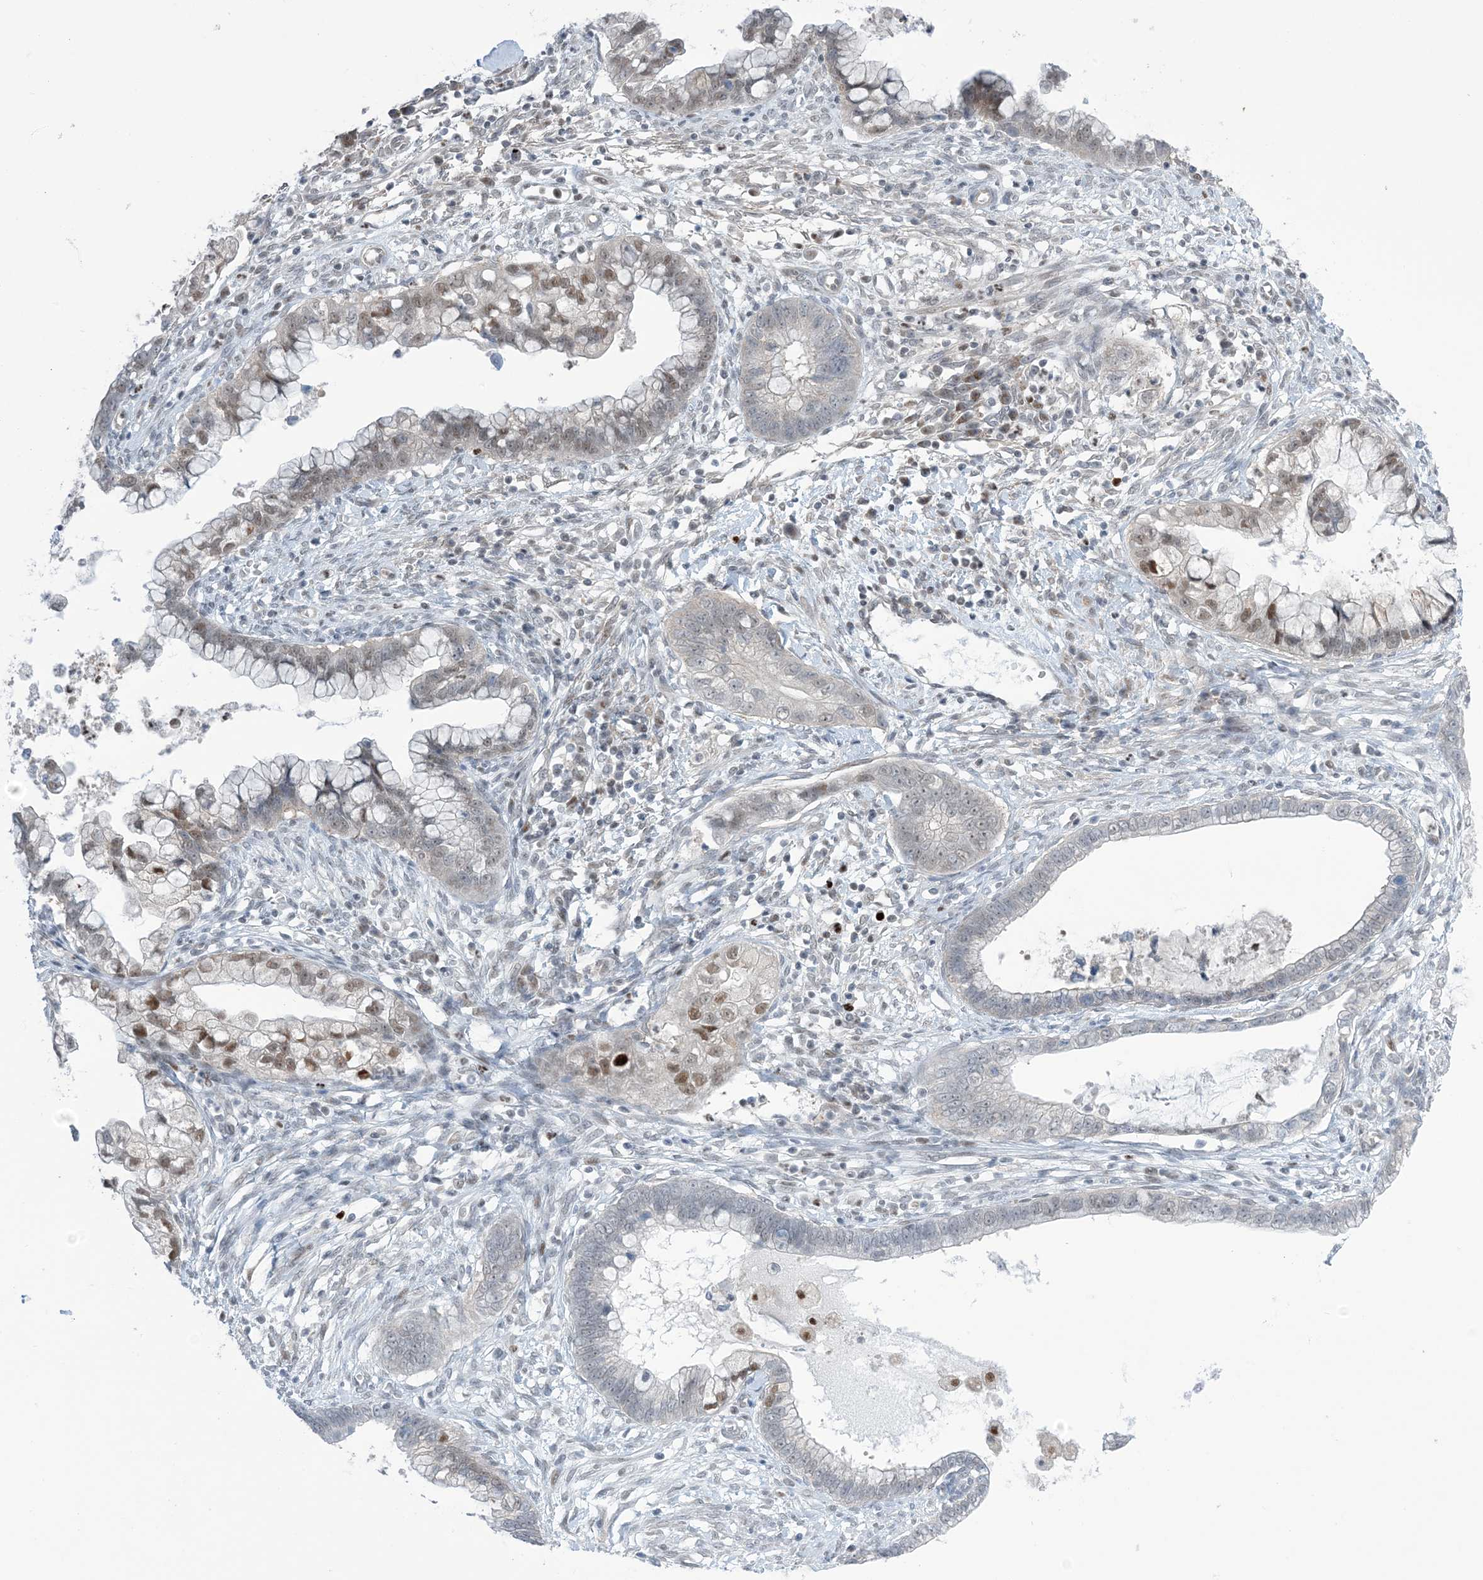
{"staining": {"intensity": "moderate", "quantity": "<25%", "location": "nuclear"}, "tissue": "cervical cancer", "cell_type": "Tumor cells", "image_type": "cancer", "snomed": [{"axis": "morphology", "description": "Adenocarcinoma, NOS"}, {"axis": "topography", "description": "Cervix"}], "caption": "Moderate nuclear positivity is present in about <25% of tumor cells in cervical cancer.", "gene": "TFPT", "patient": {"sex": "female", "age": 44}}